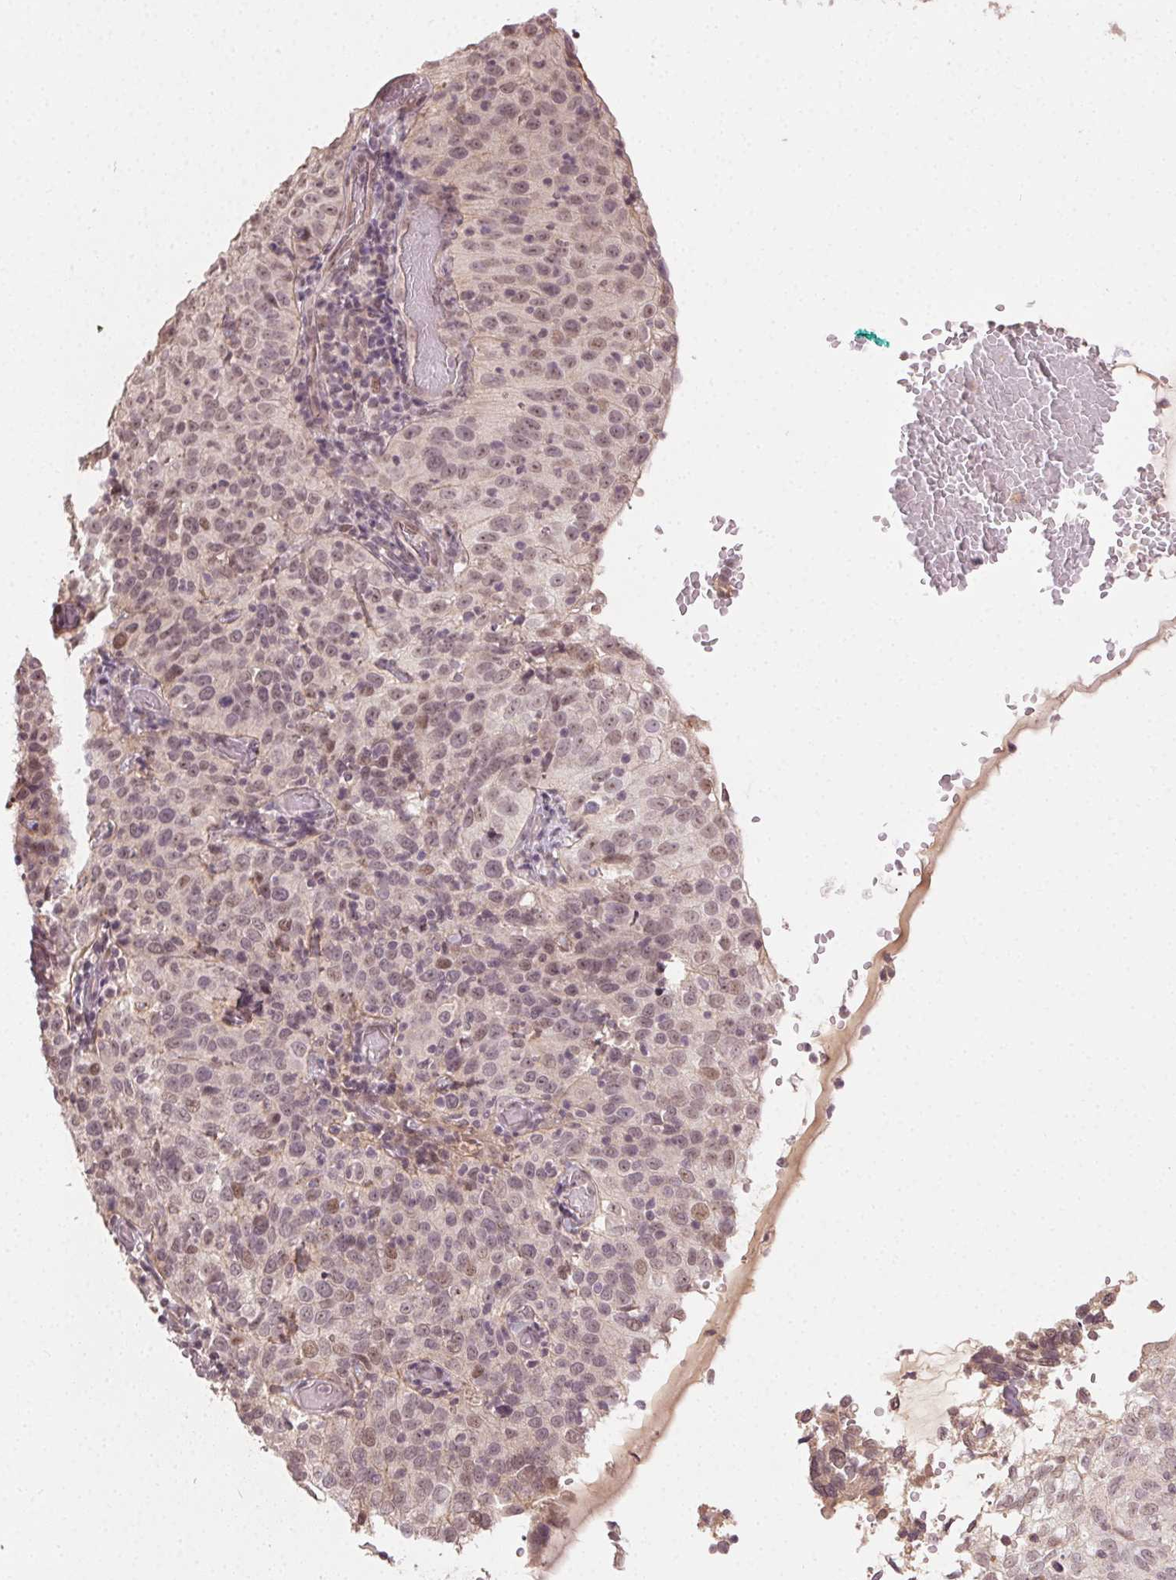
{"staining": {"intensity": "weak", "quantity": "25%-75%", "location": "nuclear"}, "tissue": "cervical cancer", "cell_type": "Tumor cells", "image_type": "cancer", "snomed": [{"axis": "morphology", "description": "Squamous cell carcinoma, NOS"}, {"axis": "topography", "description": "Cervix"}], "caption": "DAB (3,3'-diaminobenzidine) immunohistochemical staining of cervical squamous cell carcinoma reveals weak nuclear protein expression in about 25%-75% of tumor cells.", "gene": "TUB", "patient": {"sex": "female", "age": 52}}